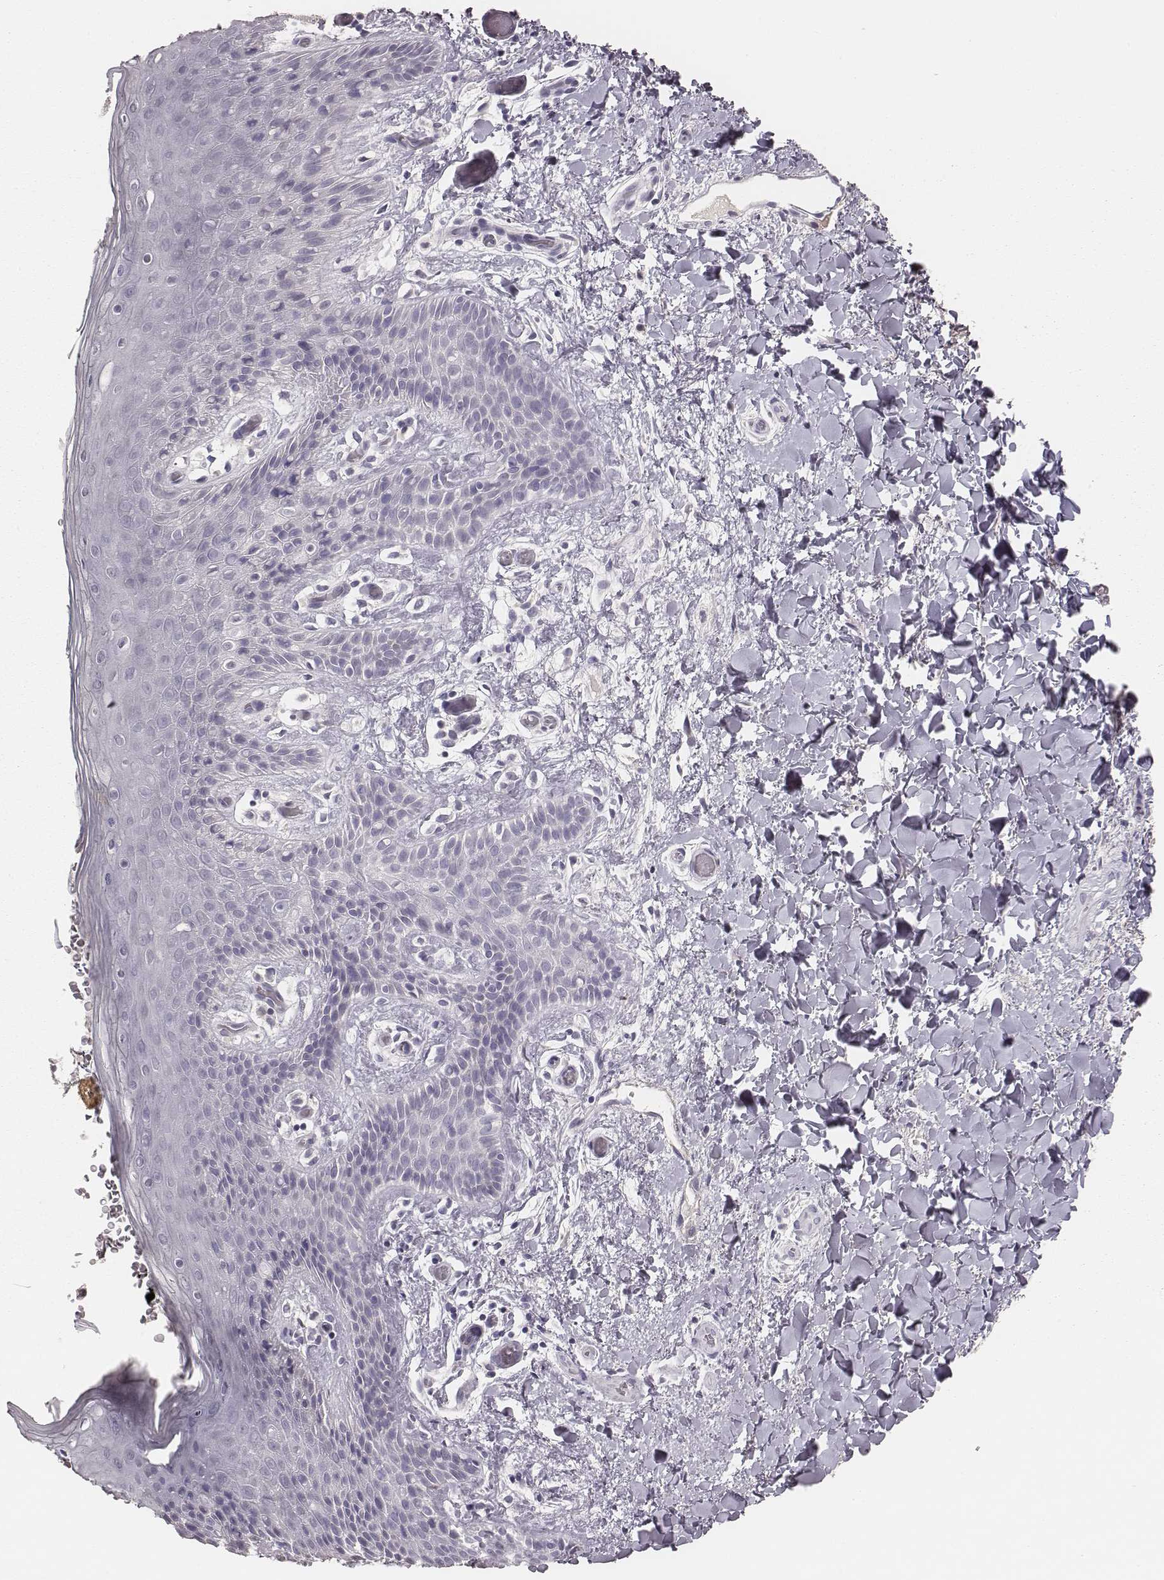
{"staining": {"intensity": "negative", "quantity": "none", "location": "none"}, "tissue": "skin", "cell_type": "Epidermal cells", "image_type": "normal", "snomed": [{"axis": "morphology", "description": "Normal tissue, NOS"}, {"axis": "topography", "description": "Anal"}], "caption": "Immunohistochemistry of benign skin reveals no expression in epidermal cells.", "gene": "MYH6", "patient": {"sex": "male", "age": 36}}